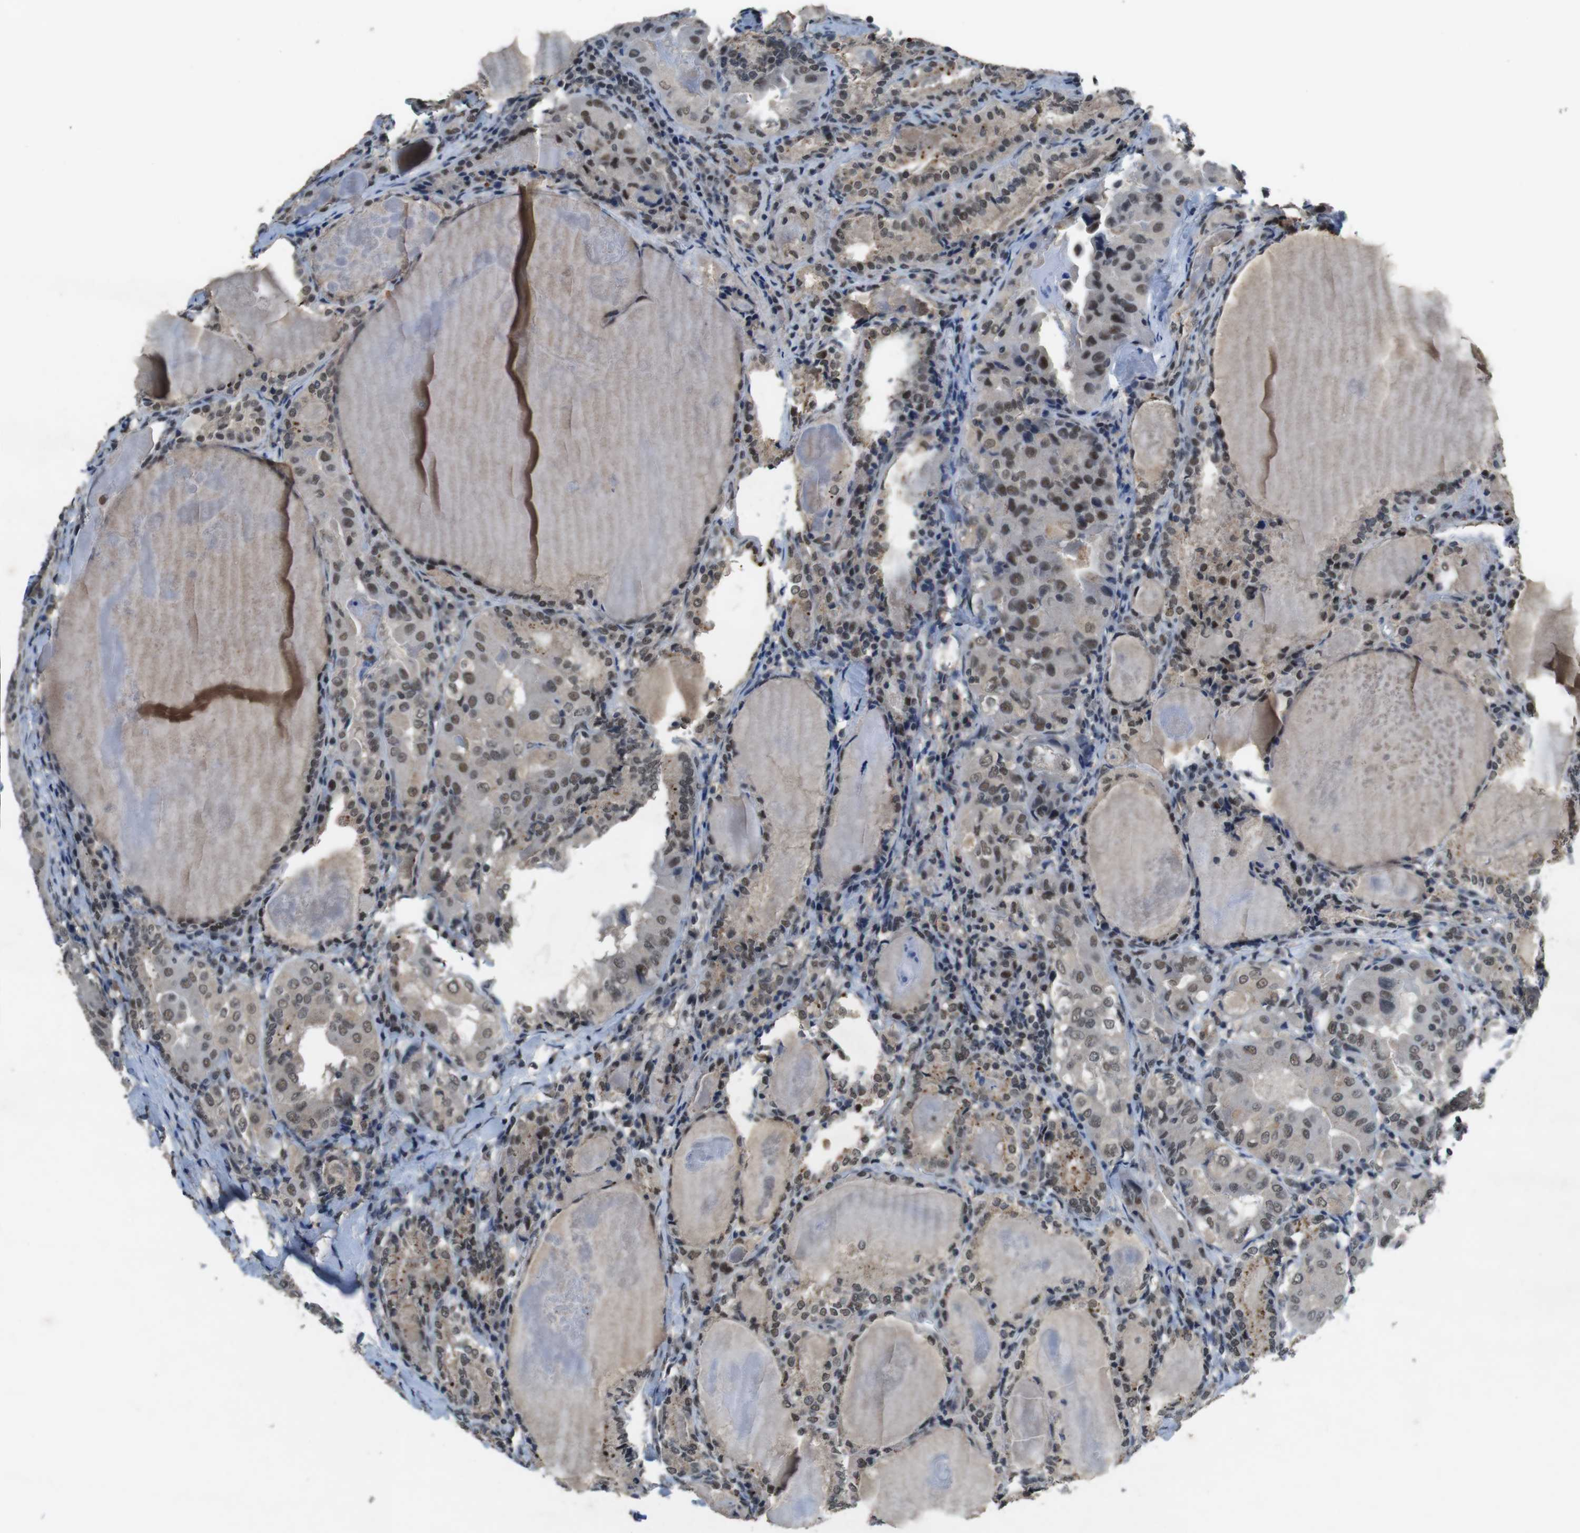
{"staining": {"intensity": "weak", "quantity": "25%-75%", "location": "cytoplasmic/membranous,nuclear"}, "tissue": "thyroid cancer", "cell_type": "Tumor cells", "image_type": "cancer", "snomed": [{"axis": "morphology", "description": "Papillary adenocarcinoma, NOS"}, {"axis": "topography", "description": "Thyroid gland"}], "caption": "A high-resolution photomicrograph shows IHC staining of thyroid papillary adenocarcinoma, which shows weak cytoplasmic/membranous and nuclear positivity in approximately 25%-75% of tumor cells.", "gene": "USP7", "patient": {"sex": "female", "age": 42}}